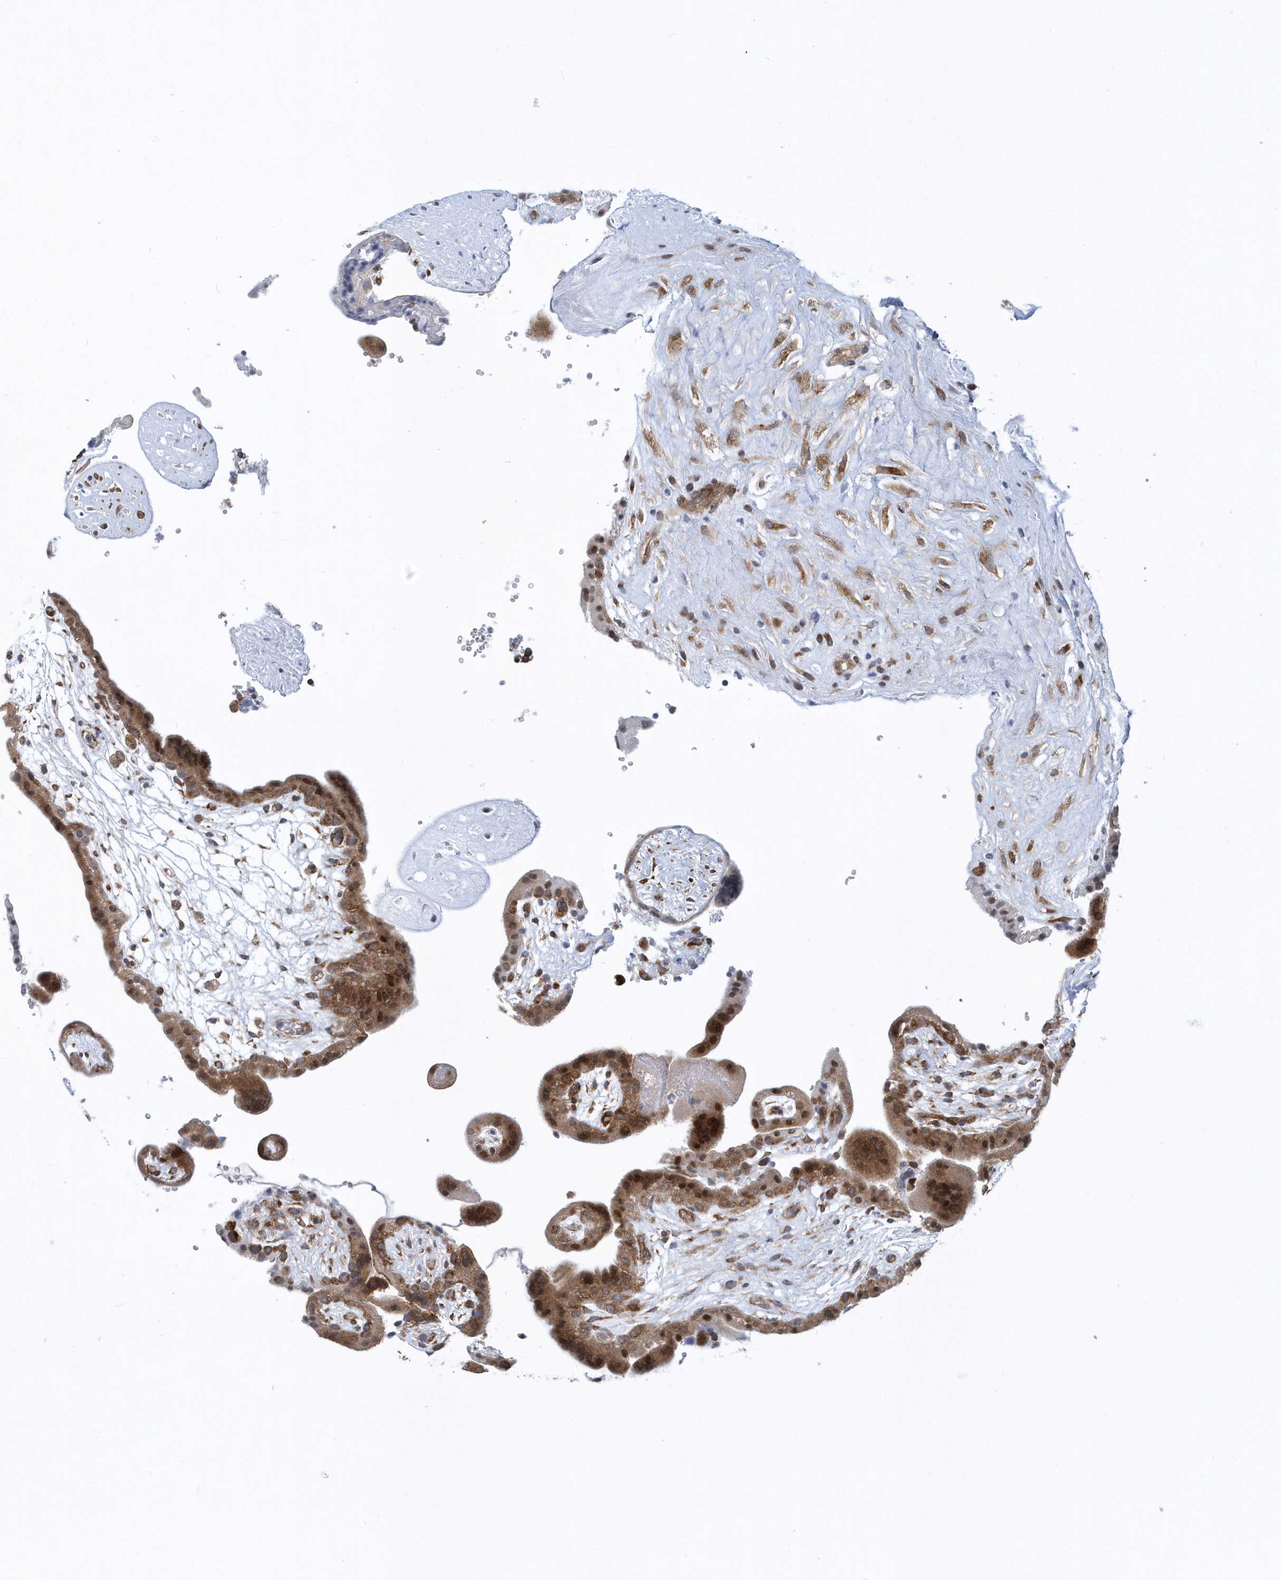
{"staining": {"intensity": "strong", "quantity": ">75%", "location": "cytoplasmic/membranous"}, "tissue": "placenta", "cell_type": "Decidual cells", "image_type": "normal", "snomed": [{"axis": "morphology", "description": "Normal tissue, NOS"}, {"axis": "topography", "description": "Placenta"}], "caption": "Immunohistochemical staining of unremarkable human placenta demonstrates strong cytoplasmic/membranous protein positivity in approximately >75% of decidual cells.", "gene": "PHF1", "patient": {"sex": "female", "age": 18}}